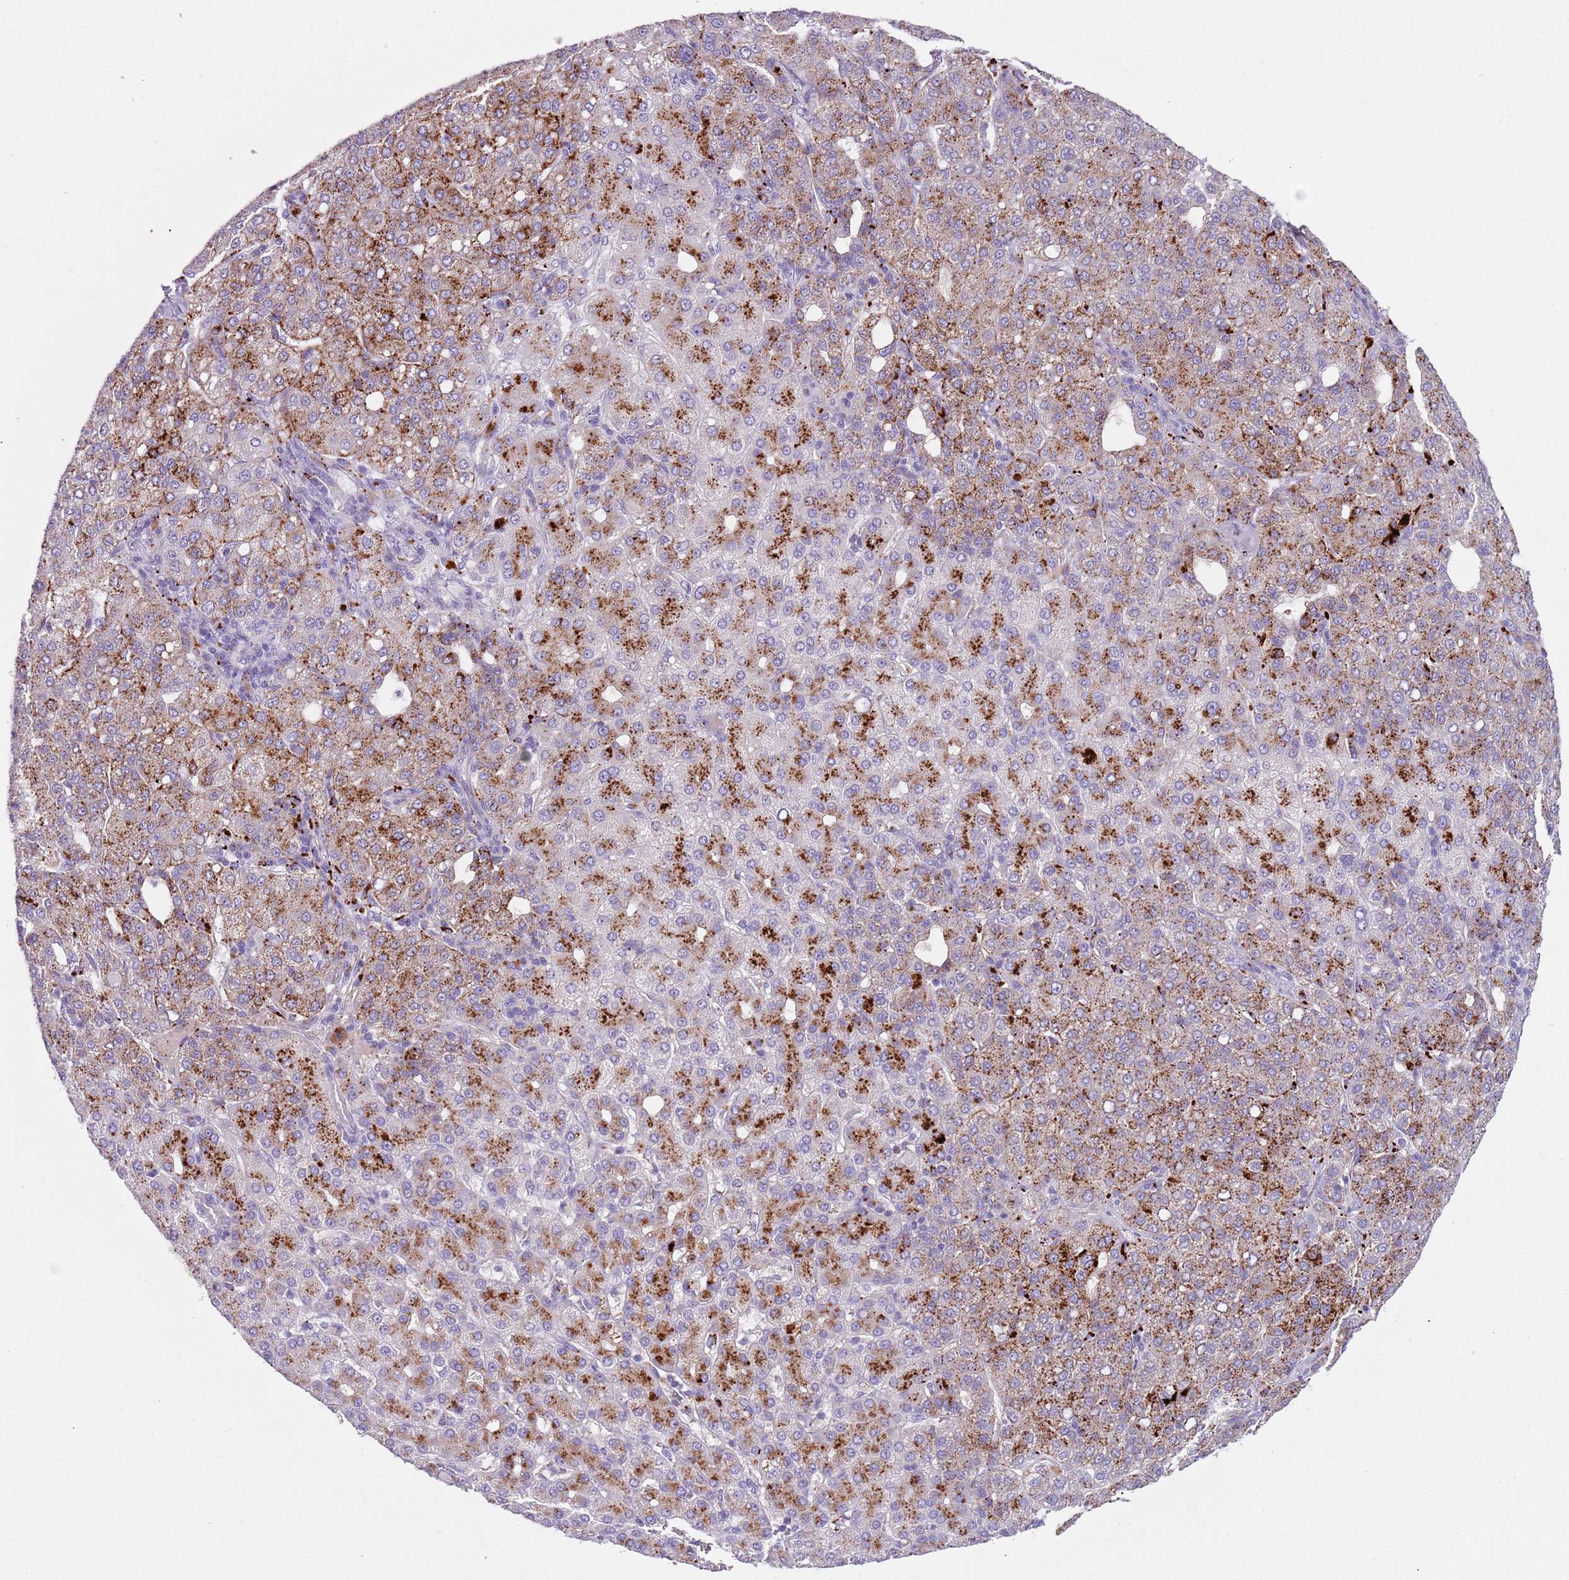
{"staining": {"intensity": "strong", "quantity": "25%-75%", "location": "cytoplasmic/membranous"}, "tissue": "liver cancer", "cell_type": "Tumor cells", "image_type": "cancer", "snomed": [{"axis": "morphology", "description": "Carcinoma, Hepatocellular, NOS"}, {"axis": "topography", "description": "Liver"}], "caption": "A brown stain highlights strong cytoplasmic/membranous staining of a protein in human liver hepatocellular carcinoma tumor cells. (DAB (3,3'-diaminobenzidine) = brown stain, brightfield microscopy at high magnification).", "gene": "LRRN3", "patient": {"sex": "male", "age": 65}}